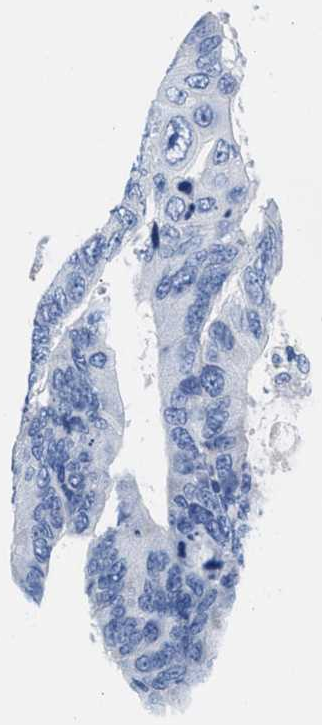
{"staining": {"intensity": "negative", "quantity": "none", "location": "none"}, "tissue": "colorectal cancer", "cell_type": "Tumor cells", "image_type": "cancer", "snomed": [{"axis": "morphology", "description": "Adenocarcinoma, NOS"}, {"axis": "topography", "description": "Colon"}], "caption": "Immunohistochemical staining of adenocarcinoma (colorectal) shows no significant expression in tumor cells. (Stains: DAB immunohistochemistry (IHC) with hematoxylin counter stain, Microscopy: brightfield microscopy at high magnification).", "gene": "SLFN13", "patient": {"sex": "male", "age": 71}}